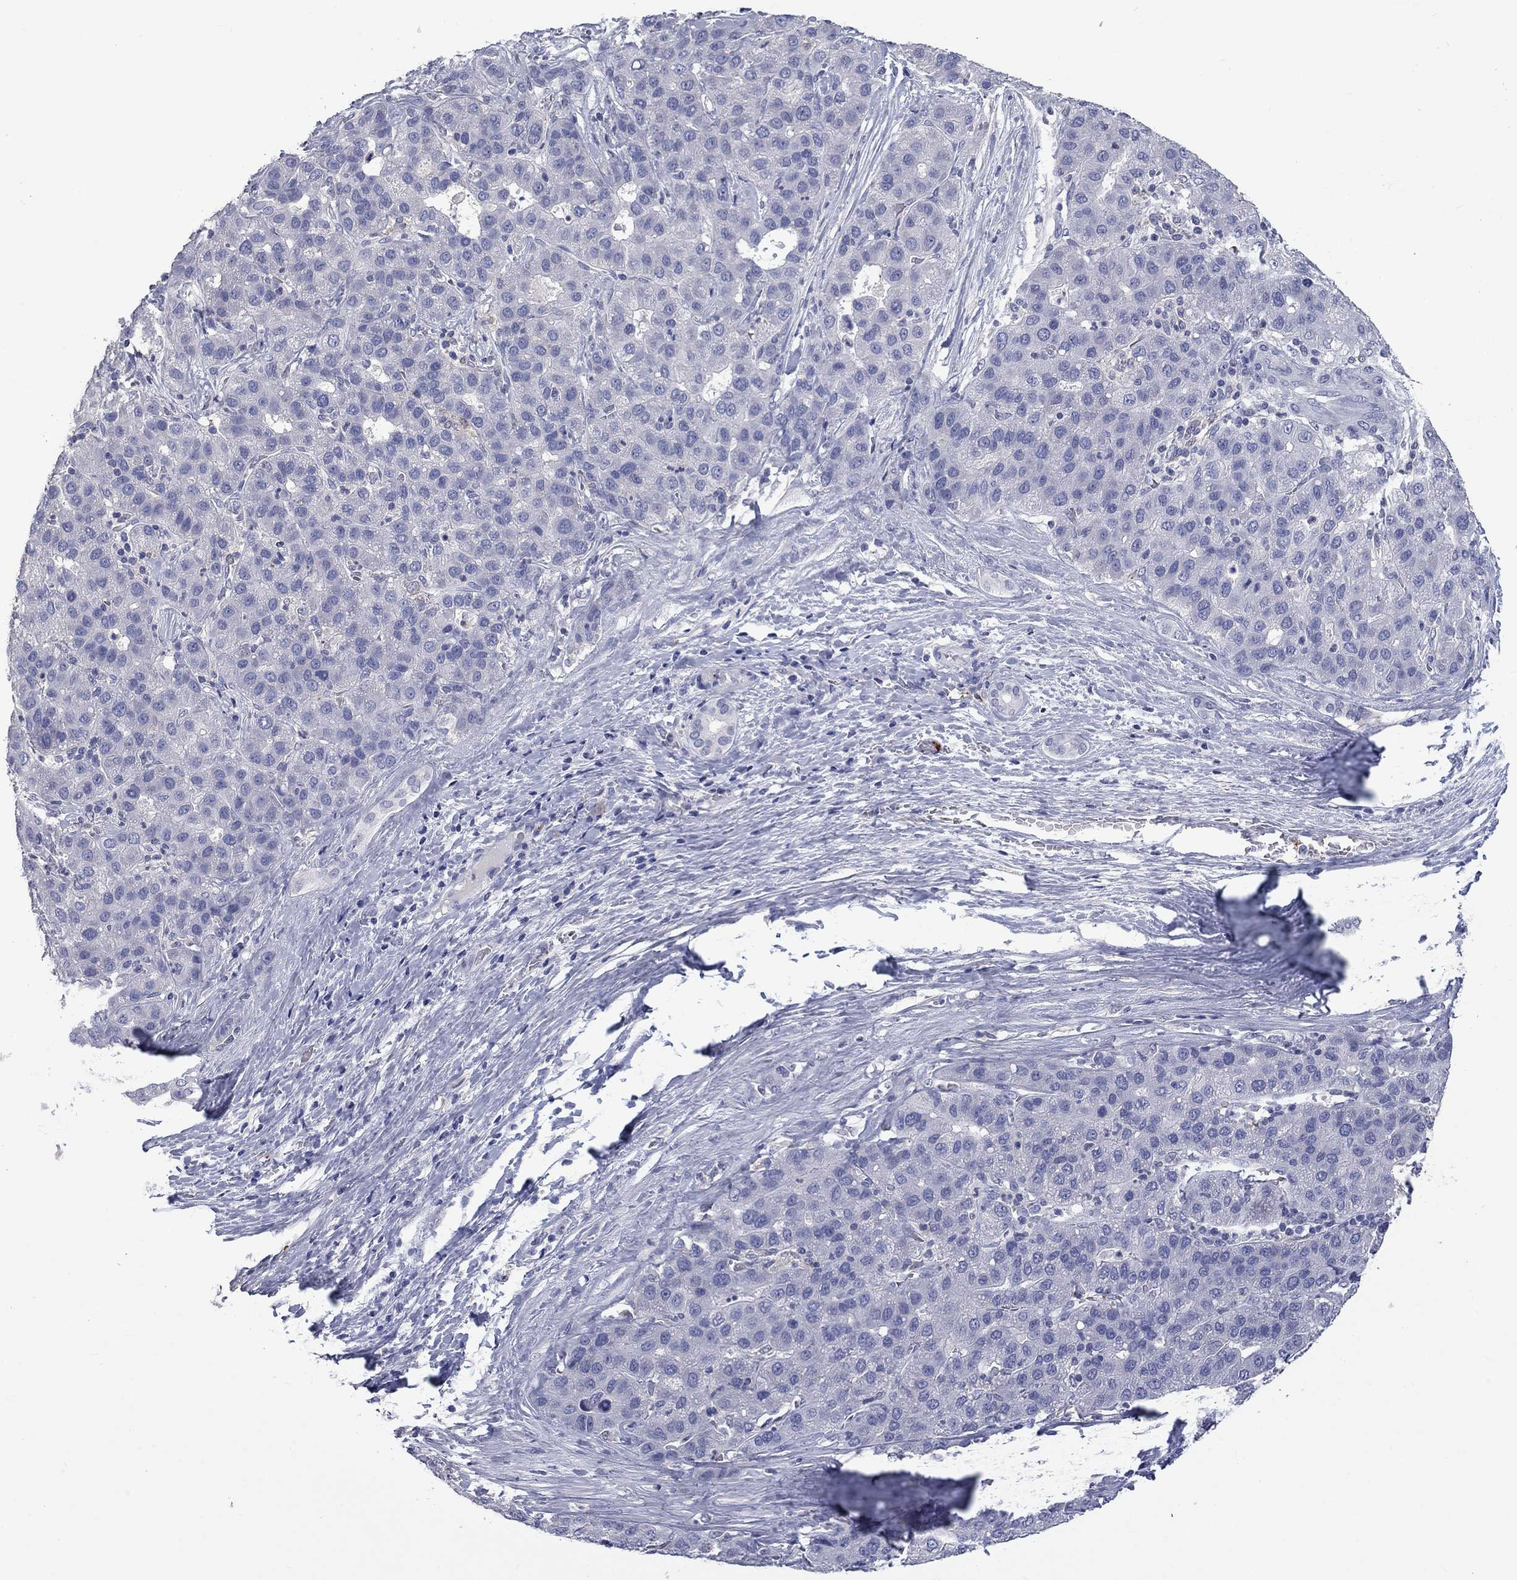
{"staining": {"intensity": "negative", "quantity": "none", "location": "none"}, "tissue": "liver cancer", "cell_type": "Tumor cells", "image_type": "cancer", "snomed": [{"axis": "morphology", "description": "Carcinoma, Hepatocellular, NOS"}, {"axis": "topography", "description": "Liver"}], "caption": "IHC of hepatocellular carcinoma (liver) exhibits no staining in tumor cells.", "gene": "PLEK", "patient": {"sex": "male", "age": 65}}